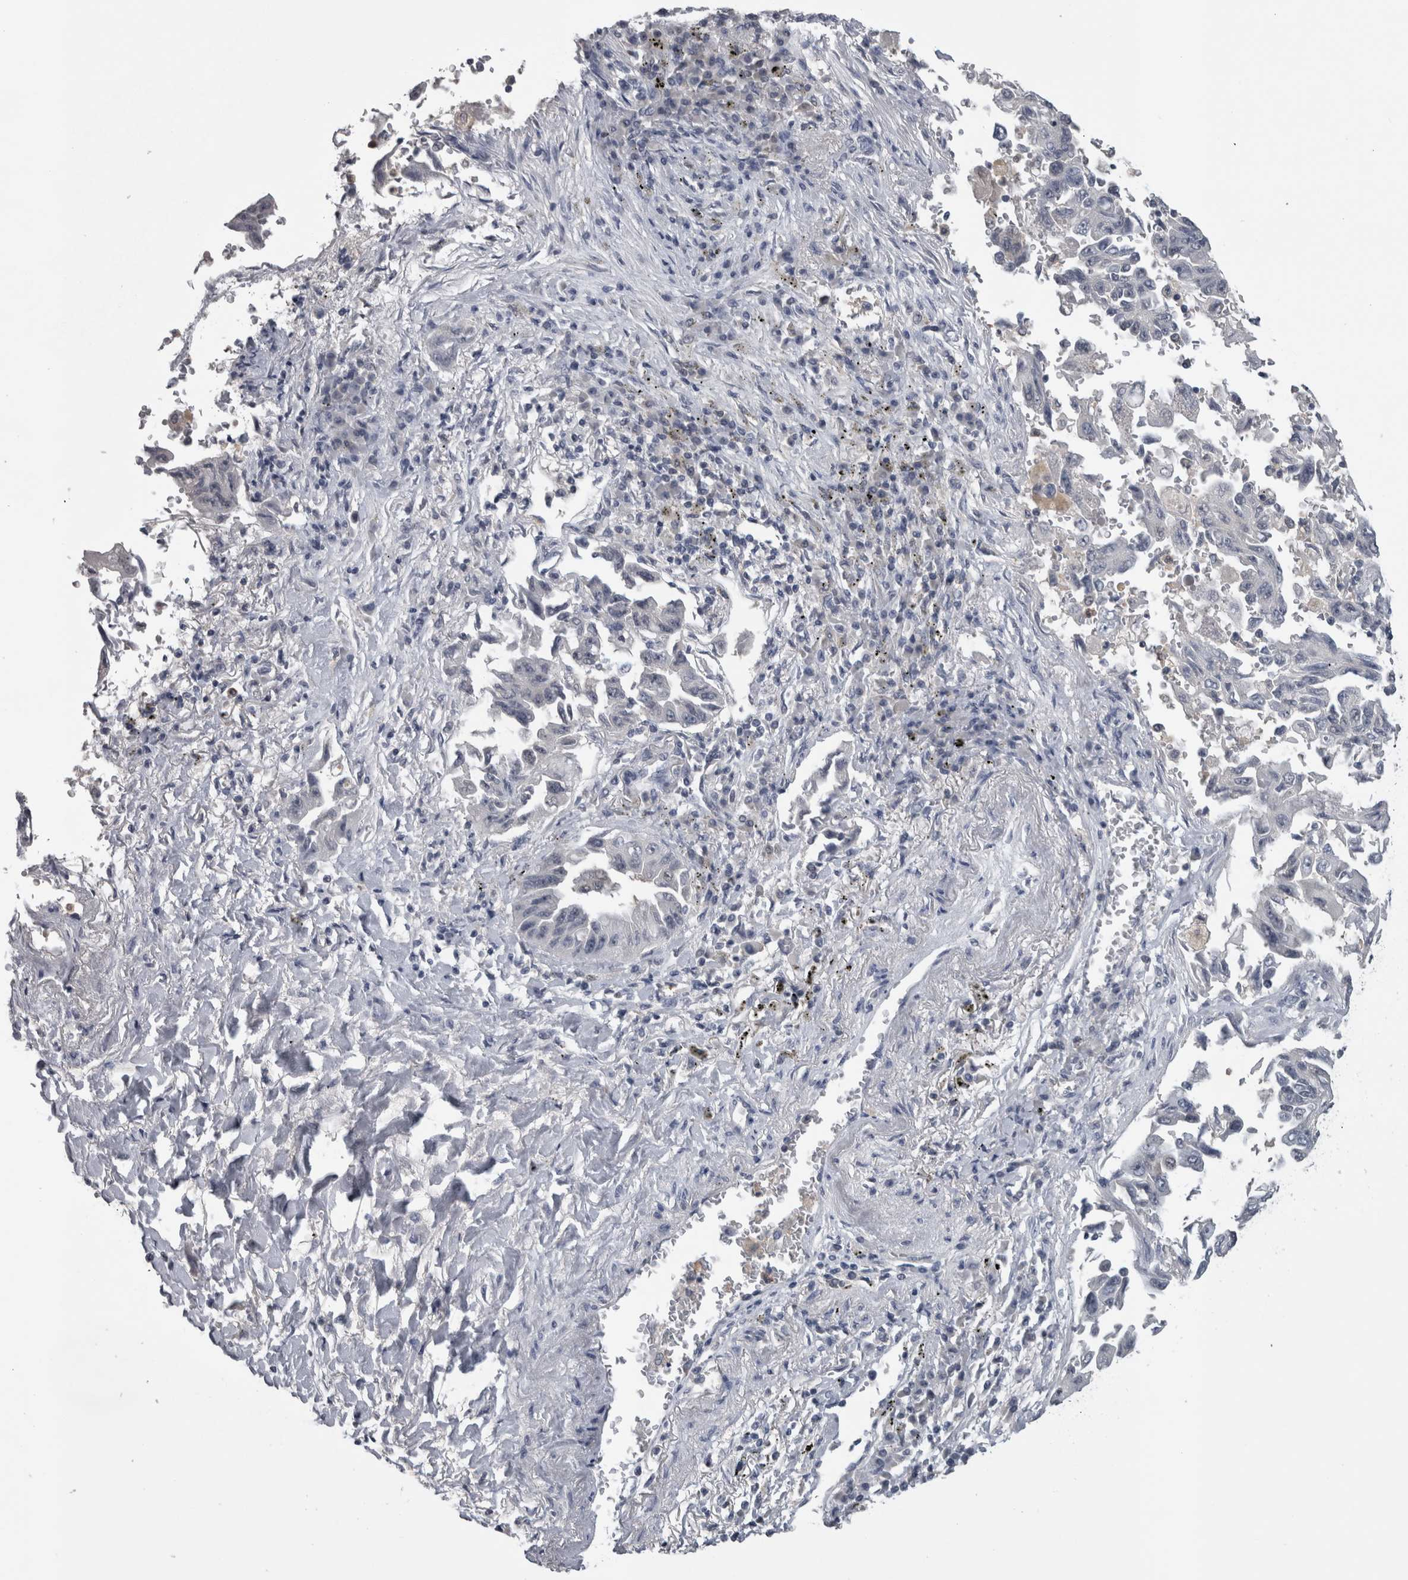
{"staining": {"intensity": "negative", "quantity": "none", "location": "none"}, "tissue": "lung cancer", "cell_type": "Tumor cells", "image_type": "cancer", "snomed": [{"axis": "morphology", "description": "Adenocarcinoma, NOS"}, {"axis": "topography", "description": "Lung"}], "caption": "This micrograph is of lung cancer (adenocarcinoma) stained with immunohistochemistry (IHC) to label a protein in brown with the nuclei are counter-stained blue. There is no positivity in tumor cells. (IHC, brightfield microscopy, high magnification).", "gene": "NAPRT", "patient": {"sex": "female", "age": 51}}